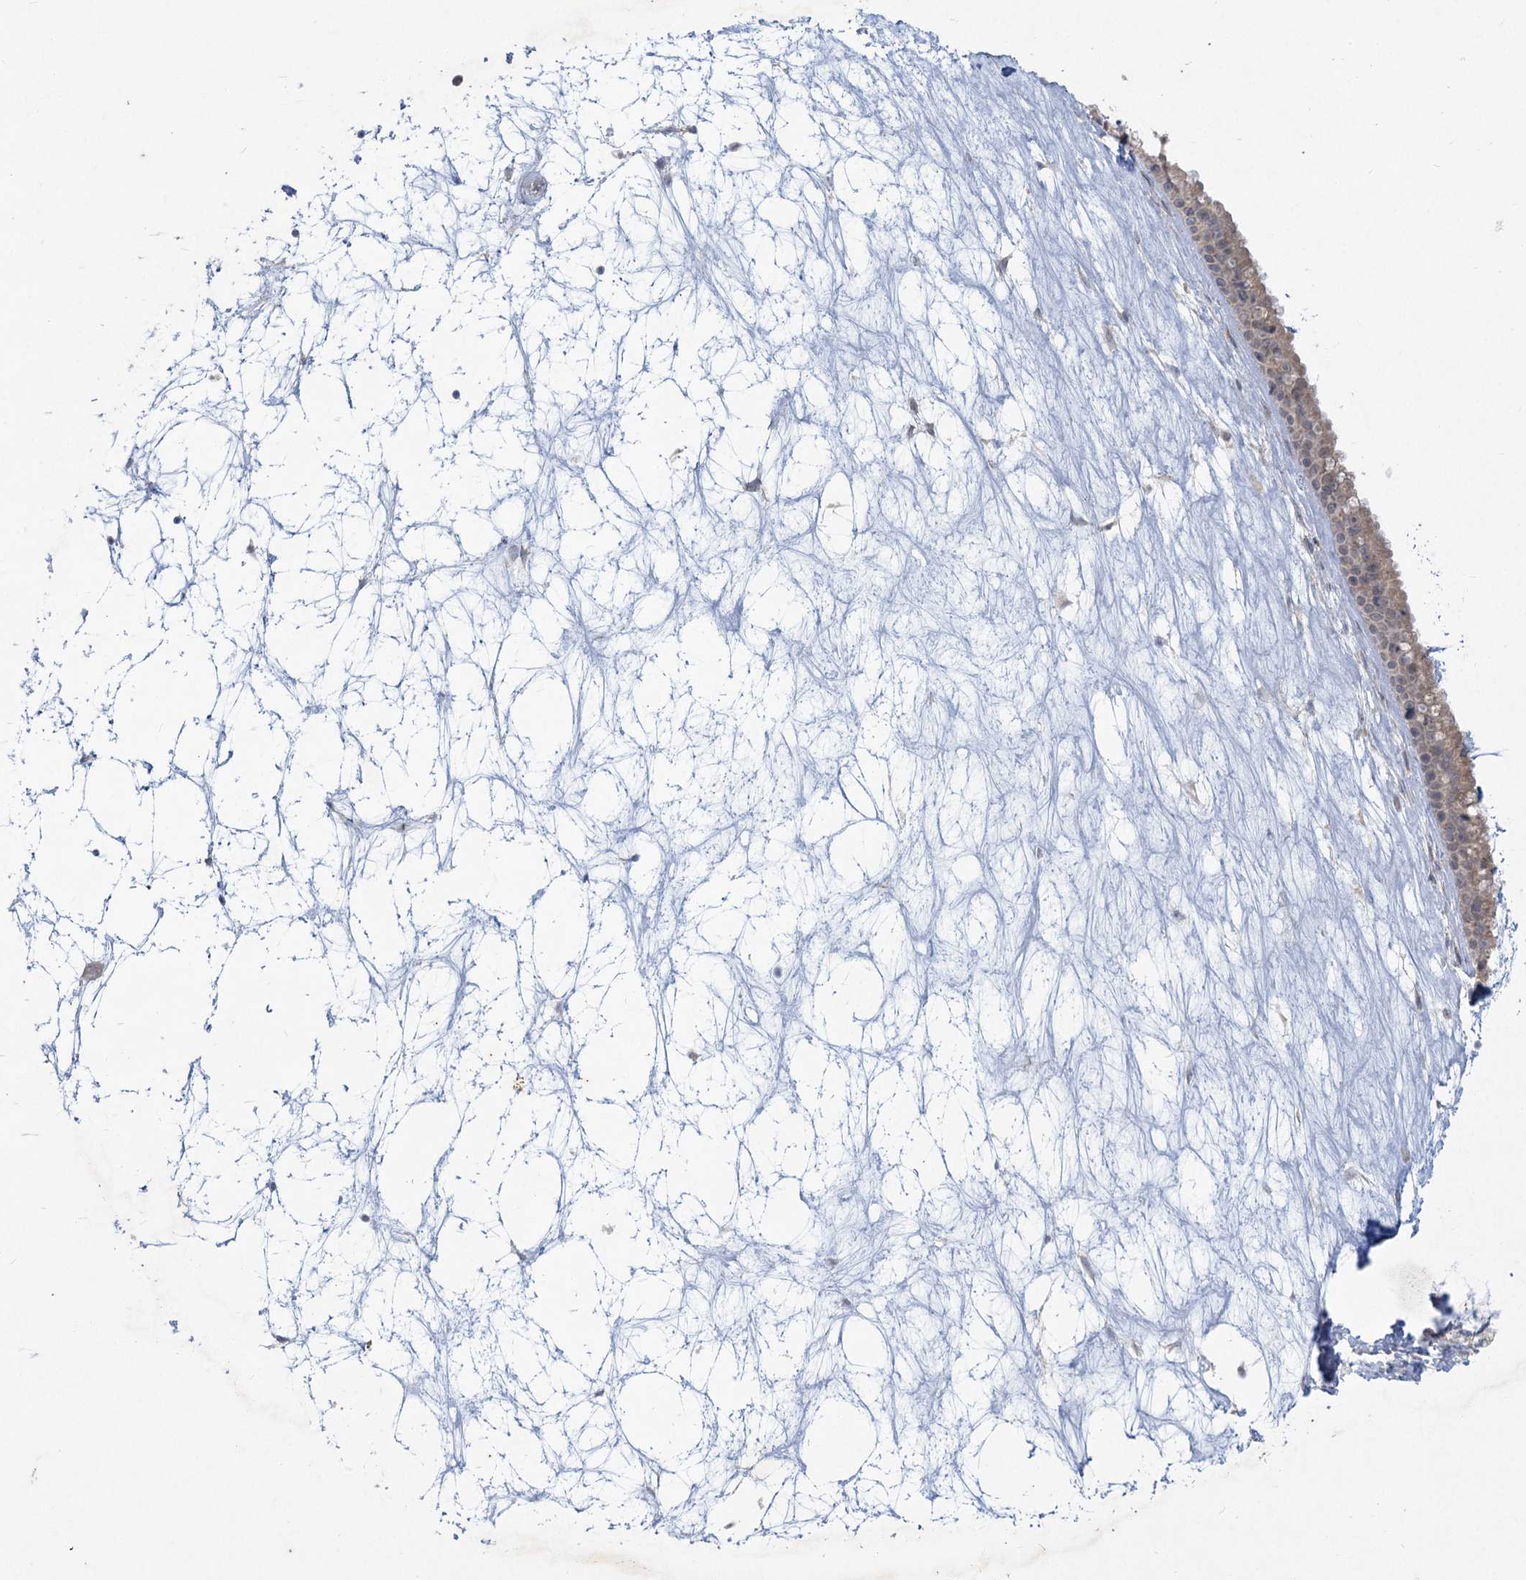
{"staining": {"intensity": "weak", "quantity": "25%-75%", "location": "cytoplasmic/membranous"}, "tissue": "nasopharynx", "cell_type": "Respiratory epithelial cells", "image_type": "normal", "snomed": [{"axis": "morphology", "description": "Normal tissue, NOS"}, {"axis": "topography", "description": "Nasopharynx"}], "caption": "Nasopharynx stained with DAB (3,3'-diaminobenzidine) IHC reveals low levels of weak cytoplasmic/membranous expression in approximately 25%-75% of respiratory epithelial cells.", "gene": "PLA2G12A", "patient": {"sex": "male", "age": 64}}